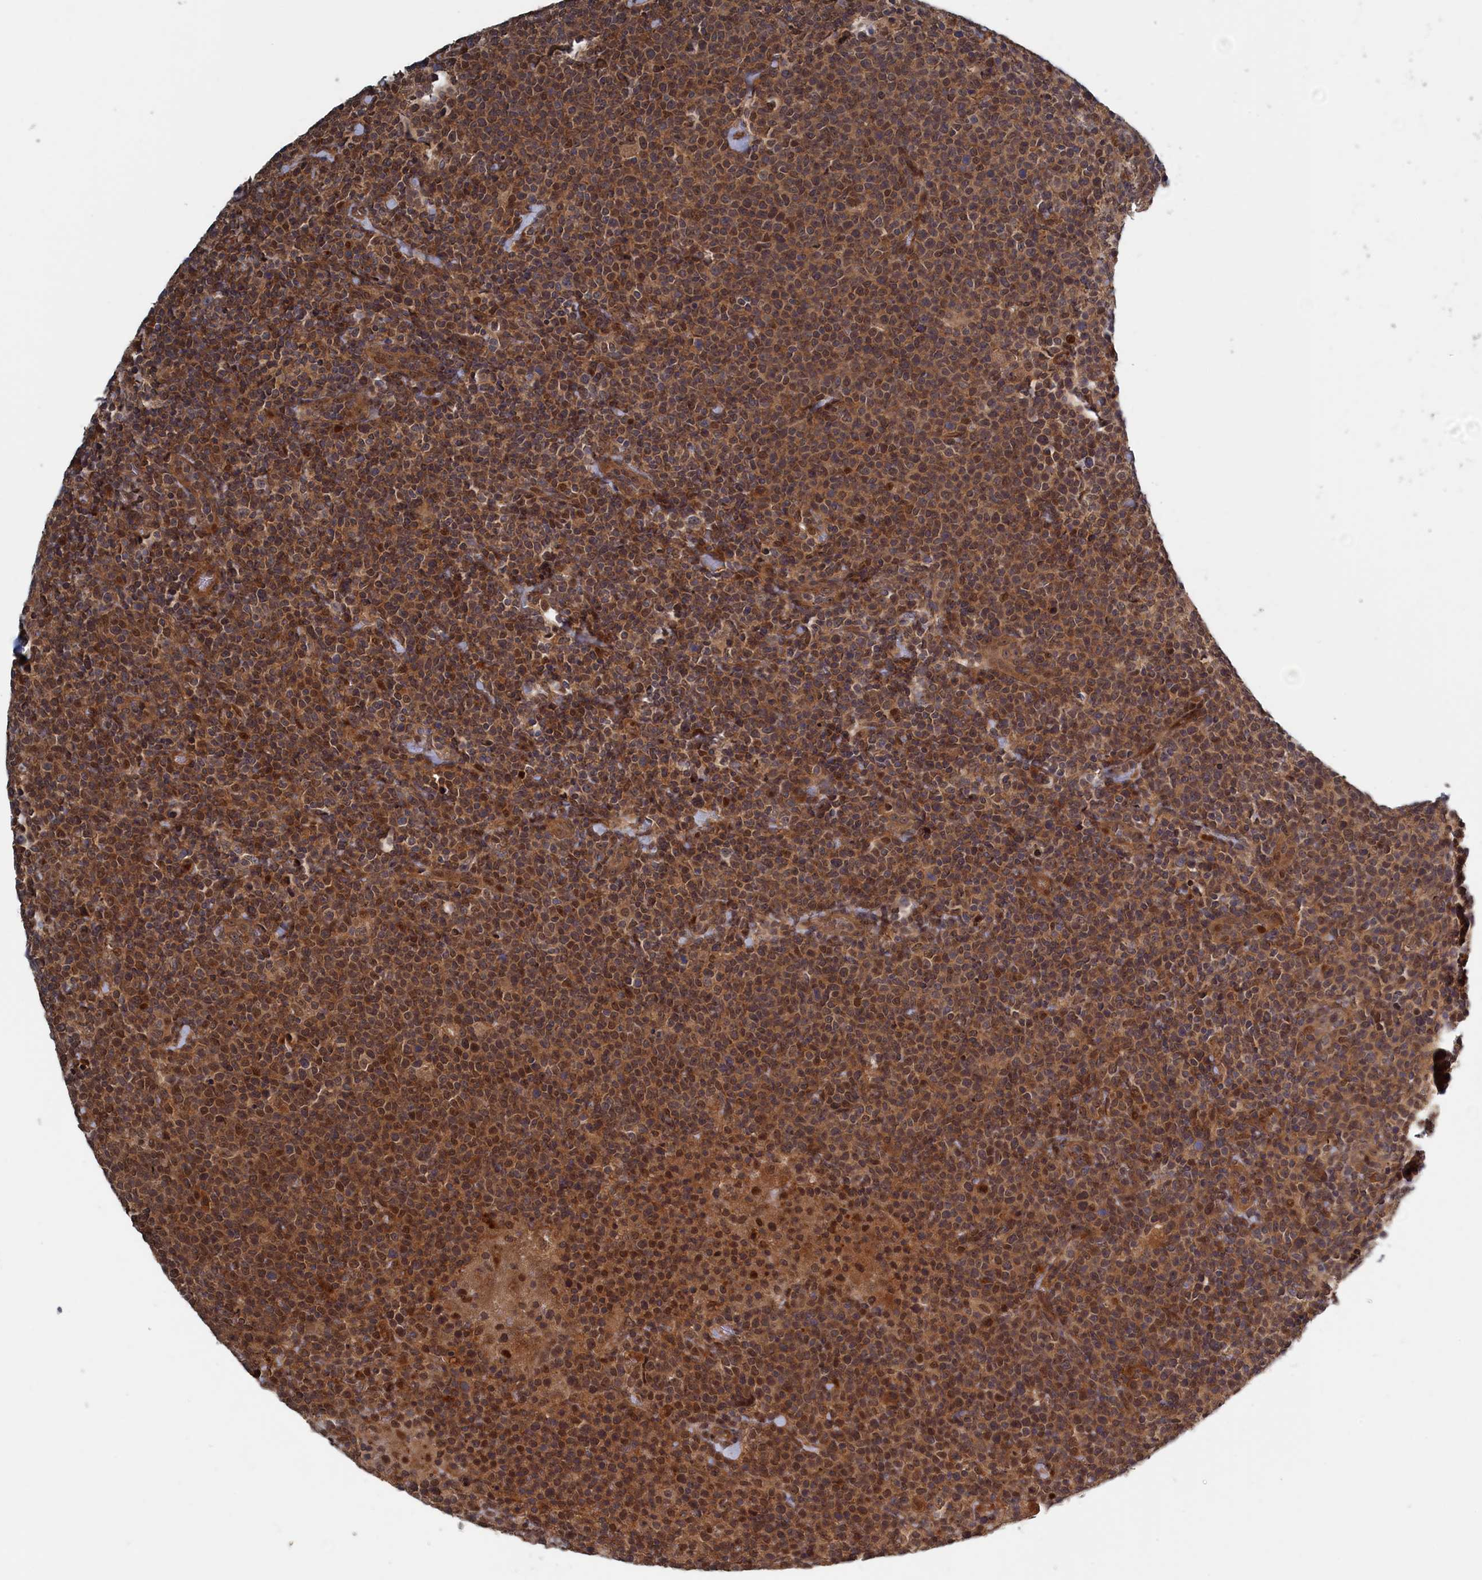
{"staining": {"intensity": "moderate", "quantity": ">75%", "location": "cytoplasmic/membranous,nuclear"}, "tissue": "lymphoma", "cell_type": "Tumor cells", "image_type": "cancer", "snomed": [{"axis": "morphology", "description": "Malignant lymphoma, non-Hodgkin's type, High grade"}, {"axis": "topography", "description": "Lymph node"}], "caption": "Malignant lymphoma, non-Hodgkin's type (high-grade) stained for a protein (brown) displays moderate cytoplasmic/membranous and nuclear positive positivity in approximately >75% of tumor cells.", "gene": "ELOVL6", "patient": {"sex": "male", "age": 61}}